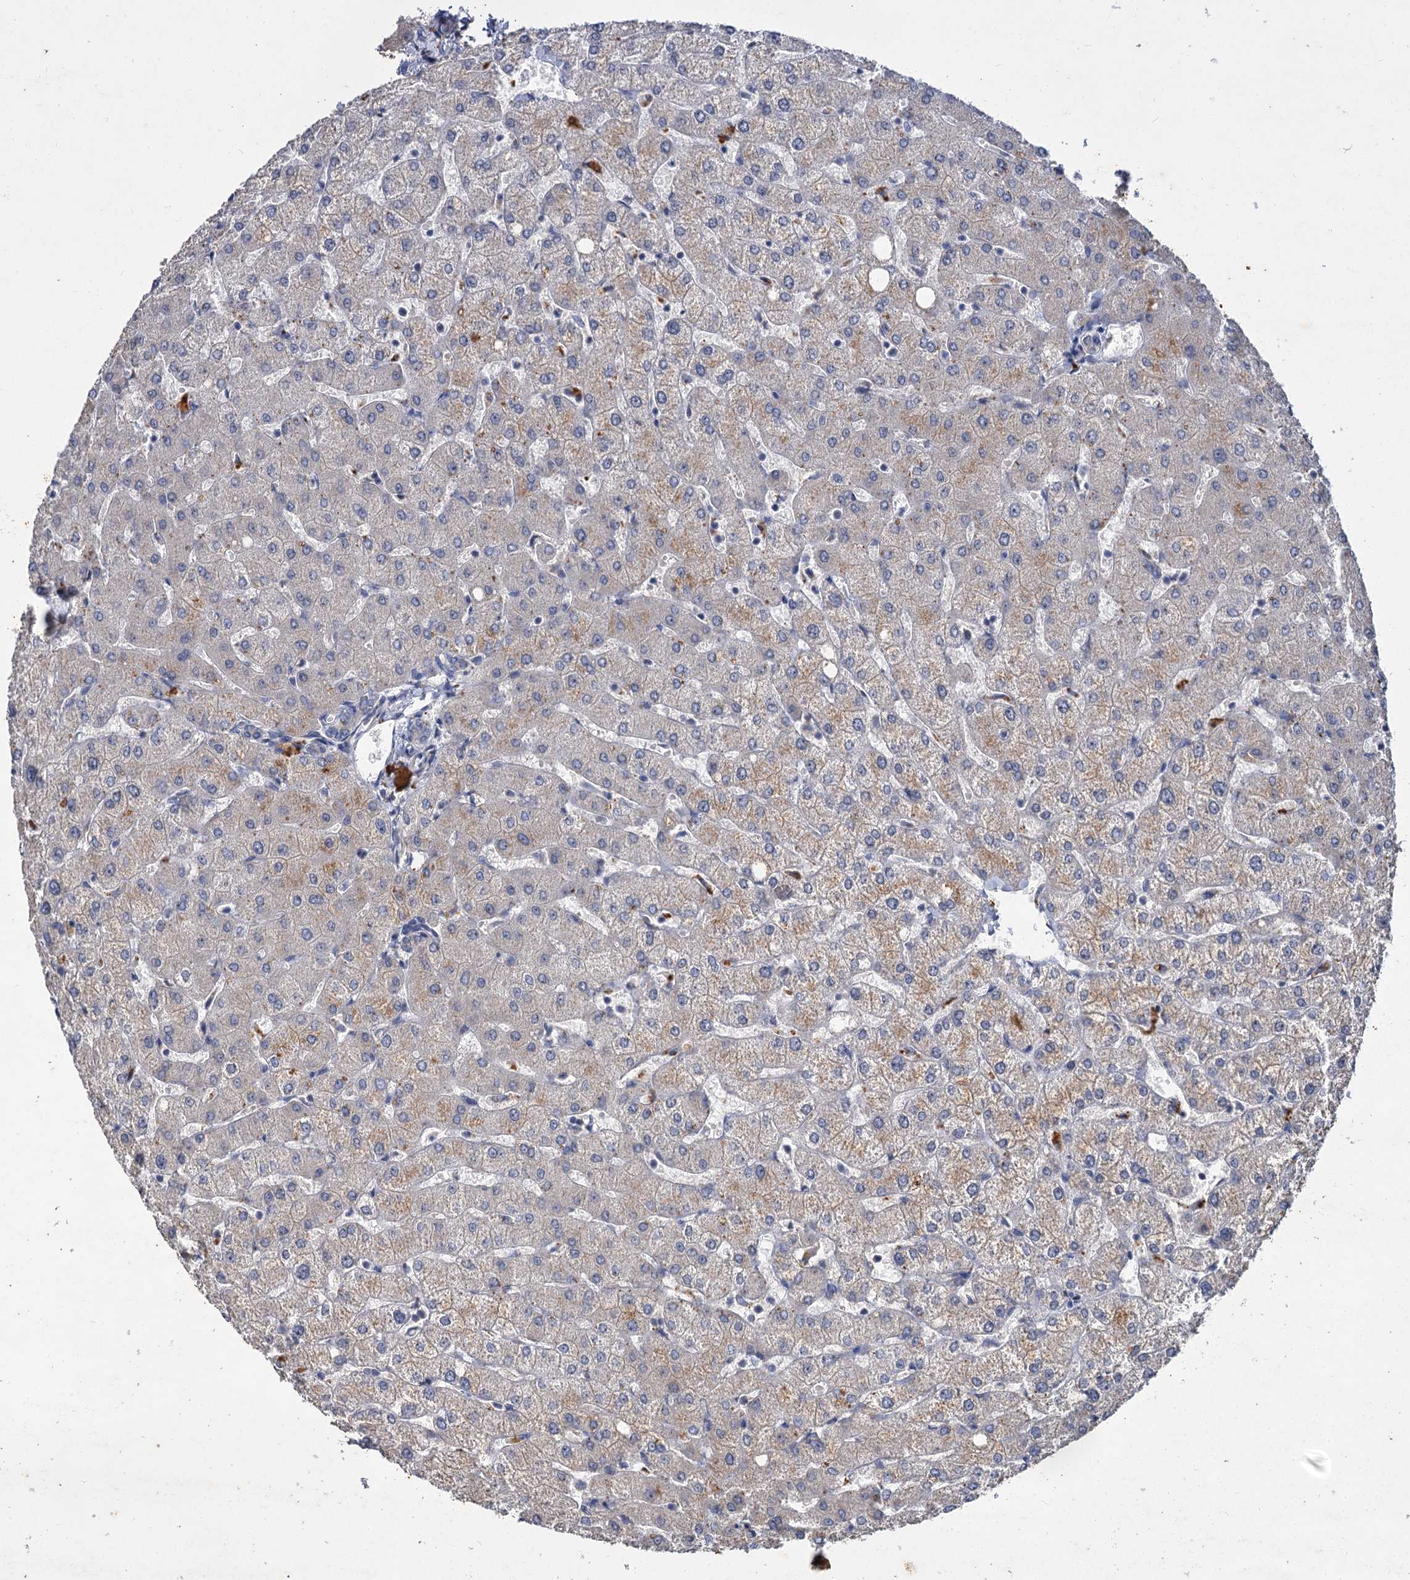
{"staining": {"intensity": "negative", "quantity": "none", "location": "none"}, "tissue": "liver", "cell_type": "Cholangiocytes", "image_type": "normal", "snomed": [{"axis": "morphology", "description": "Normal tissue, NOS"}, {"axis": "topography", "description": "Liver"}], "caption": "IHC histopathology image of normal liver: liver stained with DAB exhibits no significant protein expression in cholangiocytes. (DAB (3,3'-diaminobenzidine) immunohistochemistry (IHC) visualized using brightfield microscopy, high magnification).", "gene": "ATP9A", "patient": {"sex": "female", "age": 54}}